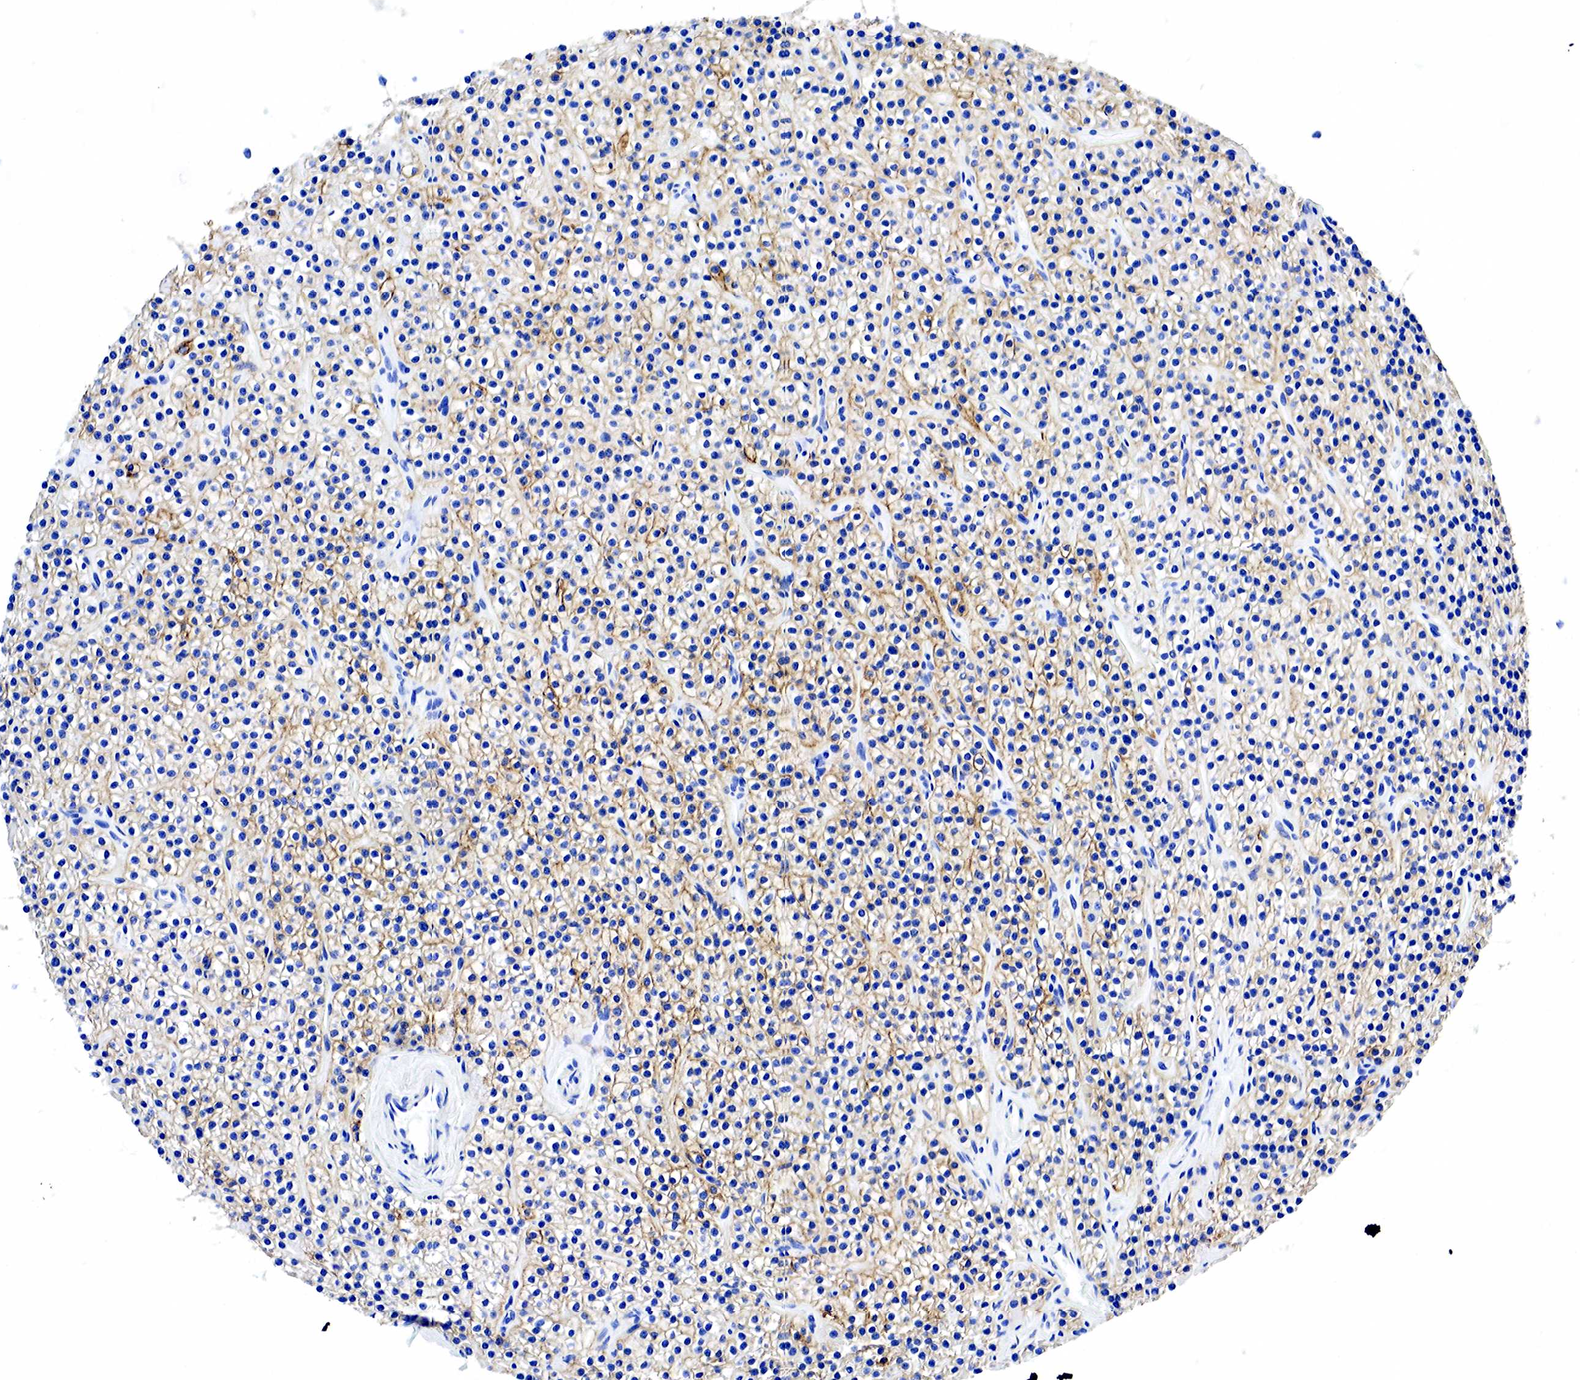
{"staining": {"intensity": "weak", "quantity": ">75%", "location": "cytoplasmic/membranous"}, "tissue": "parathyroid gland", "cell_type": "Glandular cells", "image_type": "normal", "snomed": [{"axis": "morphology", "description": "Normal tissue, NOS"}, {"axis": "topography", "description": "Parathyroid gland"}], "caption": "Weak cytoplasmic/membranous protein staining is present in approximately >75% of glandular cells in parathyroid gland. (DAB IHC with brightfield microscopy, high magnification).", "gene": "KRT7", "patient": {"sex": "female", "age": 54}}